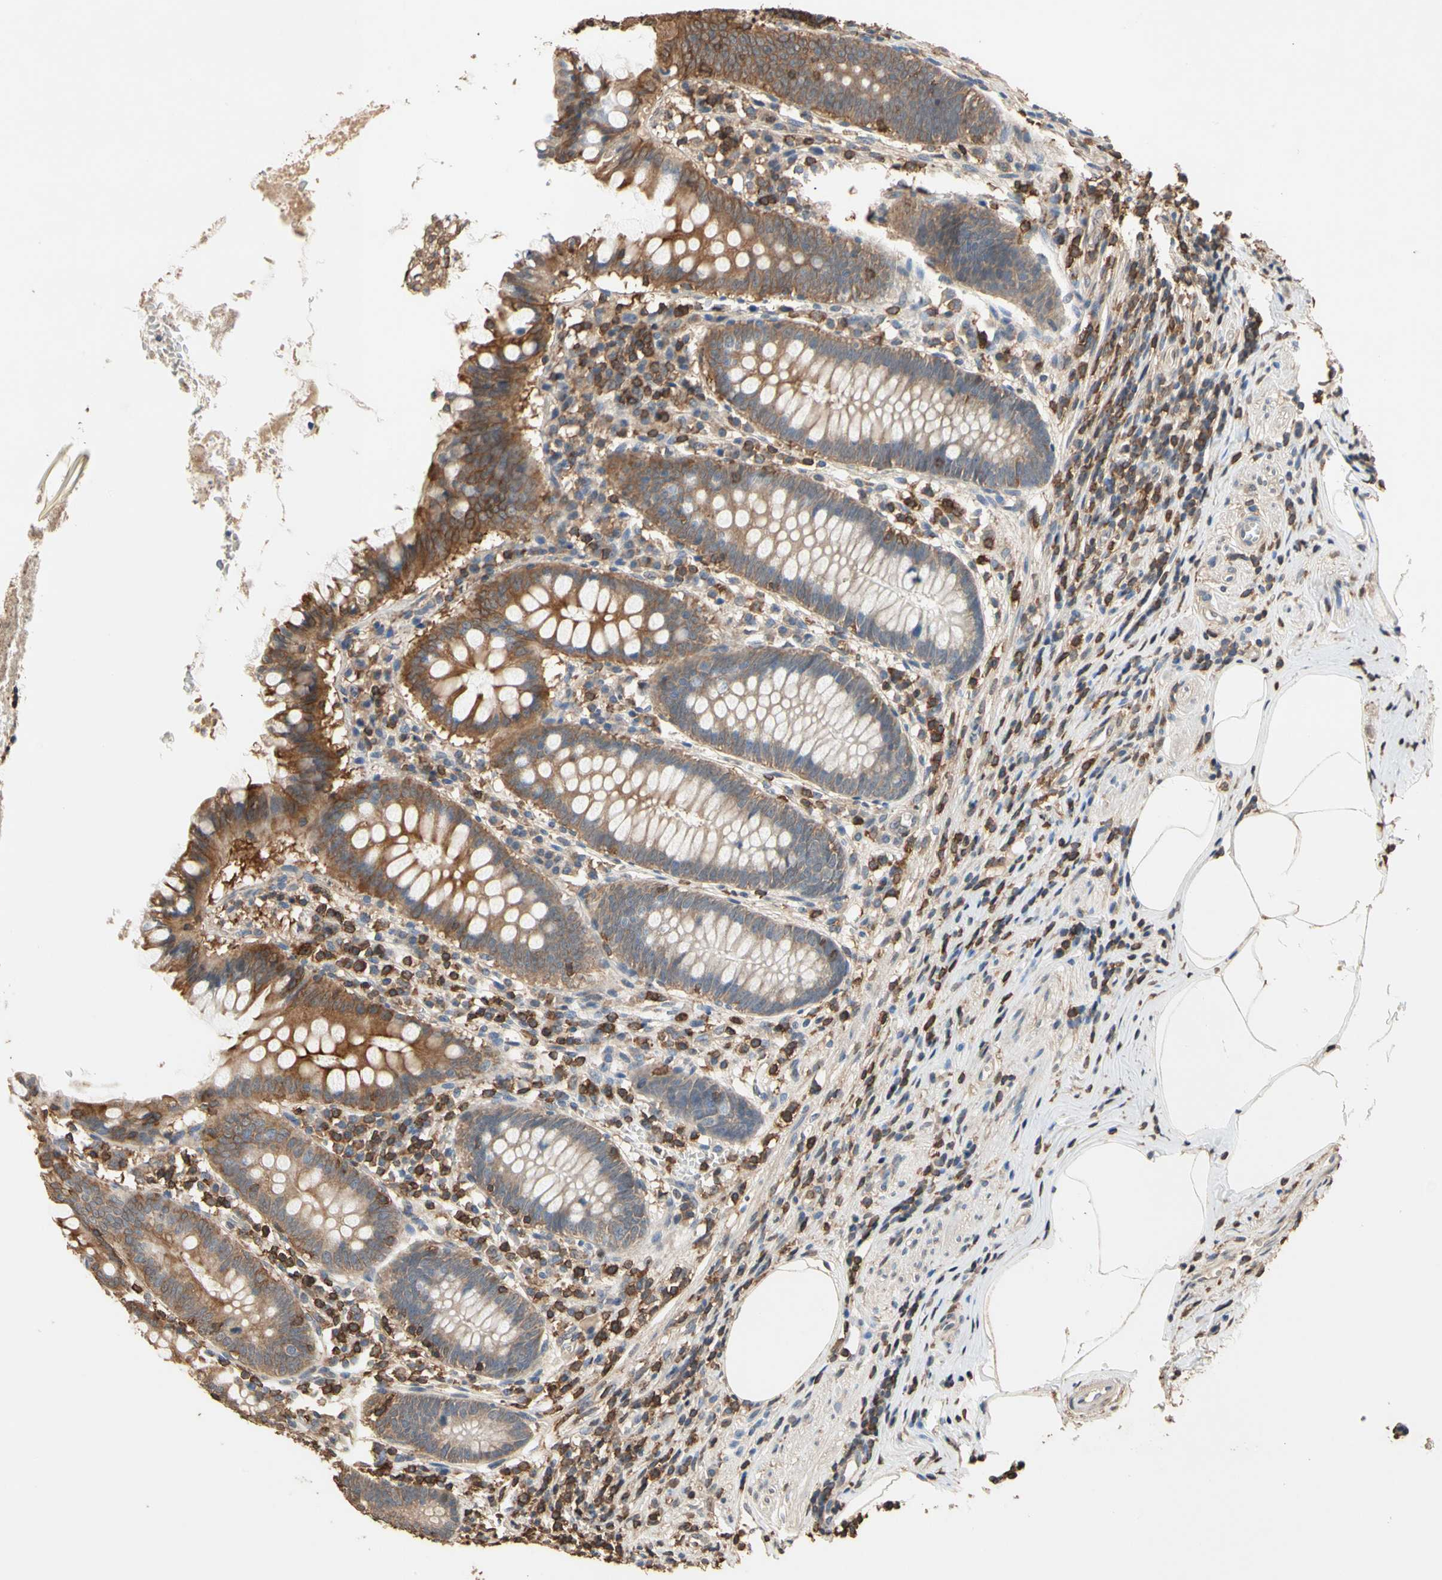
{"staining": {"intensity": "moderate", "quantity": ">75%", "location": "cytoplasmic/membranous"}, "tissue": "appendix", "cell_type": "Glandular cells", "image_type": "normal", "snomed": [{"axis": "morphology", "description": "Normal tissue, NOS"}, {"axis": "topography", "description": "Appendix"}], "caption": "A brown stain shows moderate cytoplasmic/membranous staining of a protein in glandular cells of unremarkable human appendix. (Stains: DAB (3,3'-diaminobenzidine) in brown, nuclei in blue, Microscopy: brightfield microscopy at high magnification).", "gene": "MAP3K10", "patient": {"sex": "female", "age": 50}}